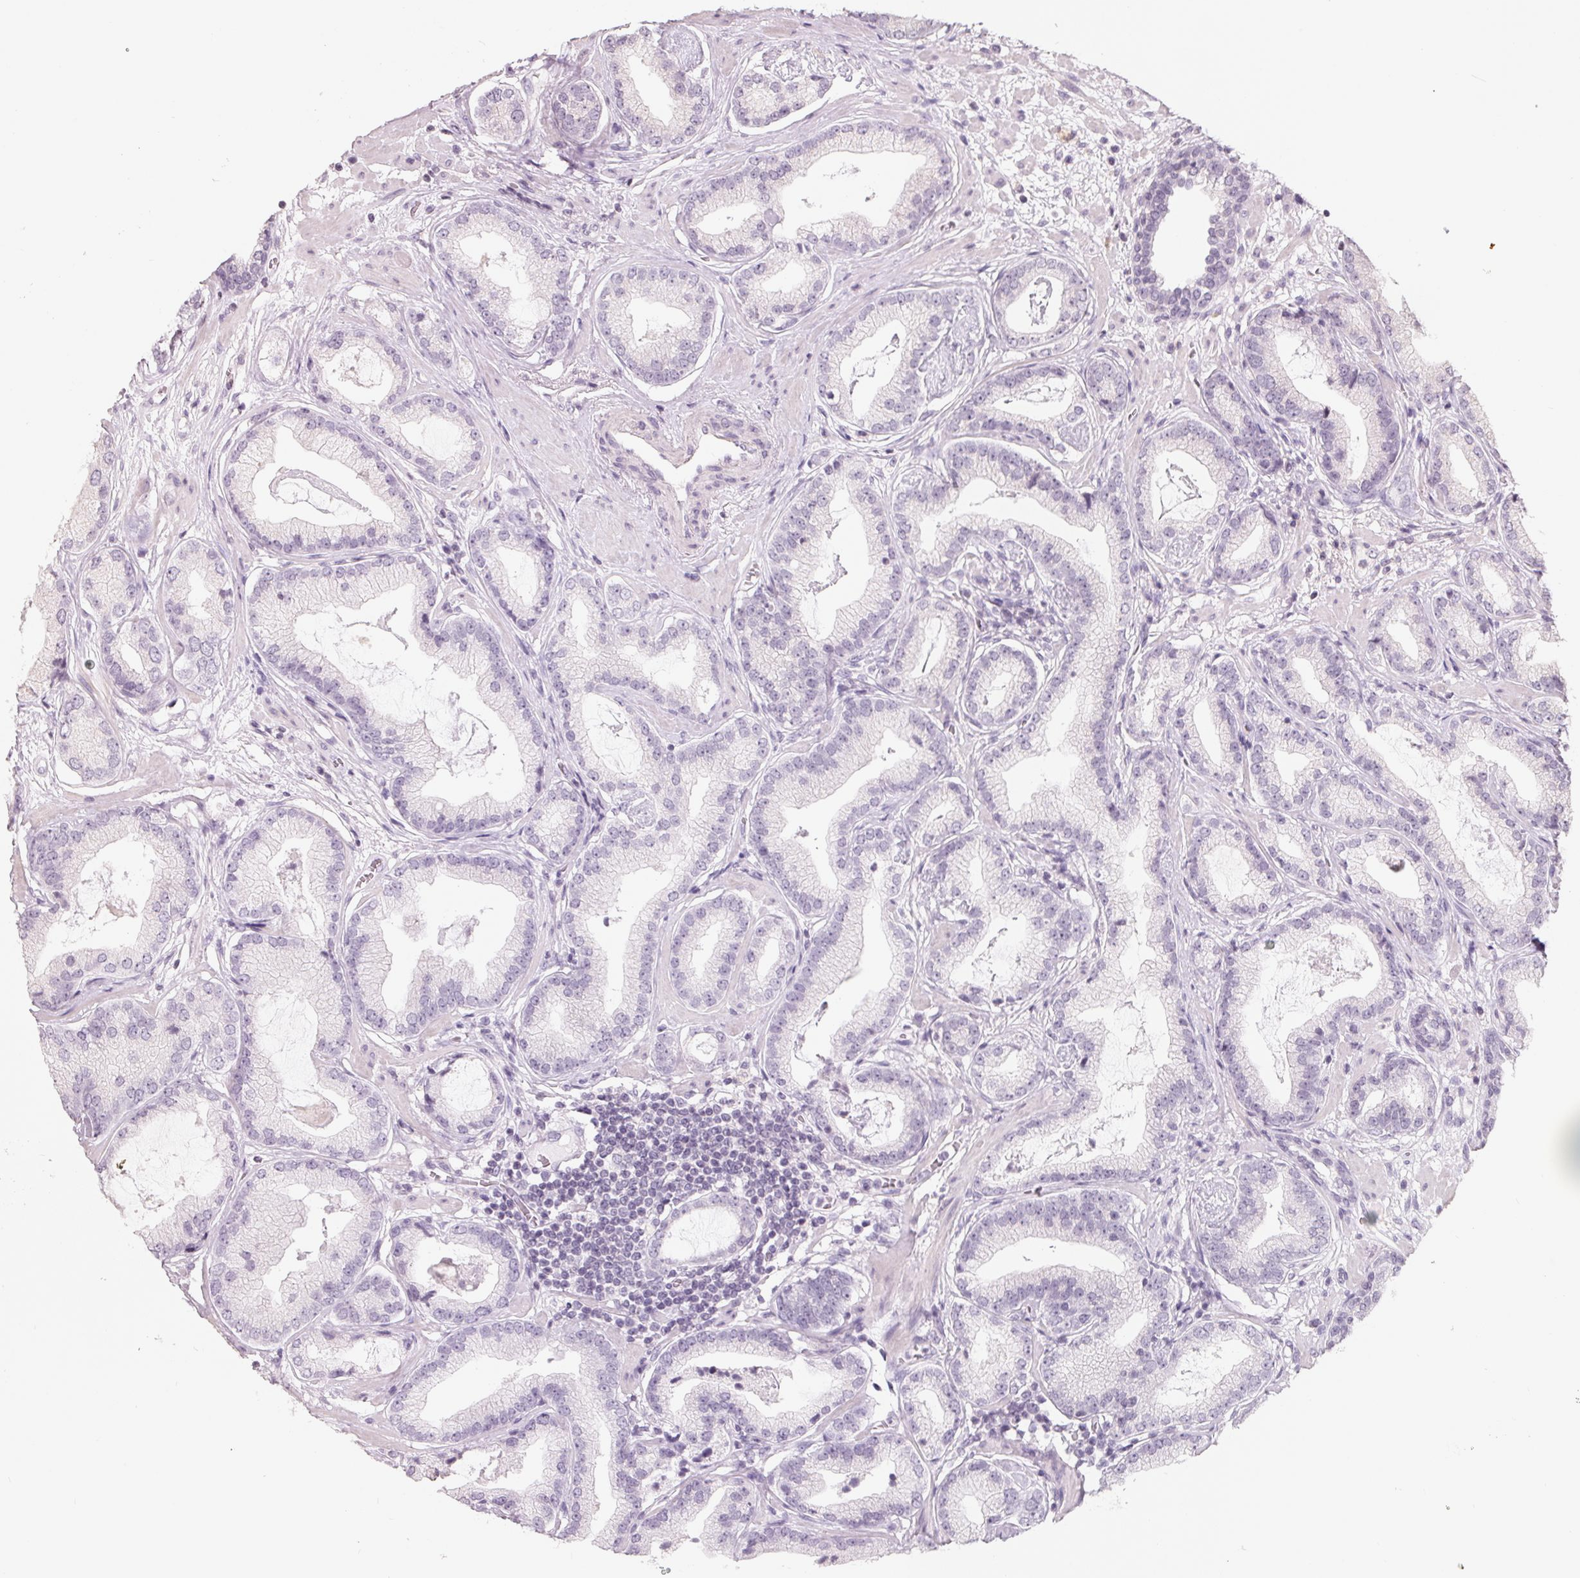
{"staining": {"intensity": "negative", "quantity": "none", "location": "none"}, "tissue": "prostate cancer", "cell_type": "Tumor cells", "image_type": "cancer", "snomed": [{"axis": "morphology", "description": "Adenocarcinoma, Low grade"}, {"axis": "topography", "description": "Prostate"}], "caption": "This is a micrograph of immunohistochemistry (IHC) staining of prostate adenocarcinoma (low-grade), which shows no positivity in tumor cells.", "gene": "FTCD", "patient": {"sex": "male", "age": 62}}